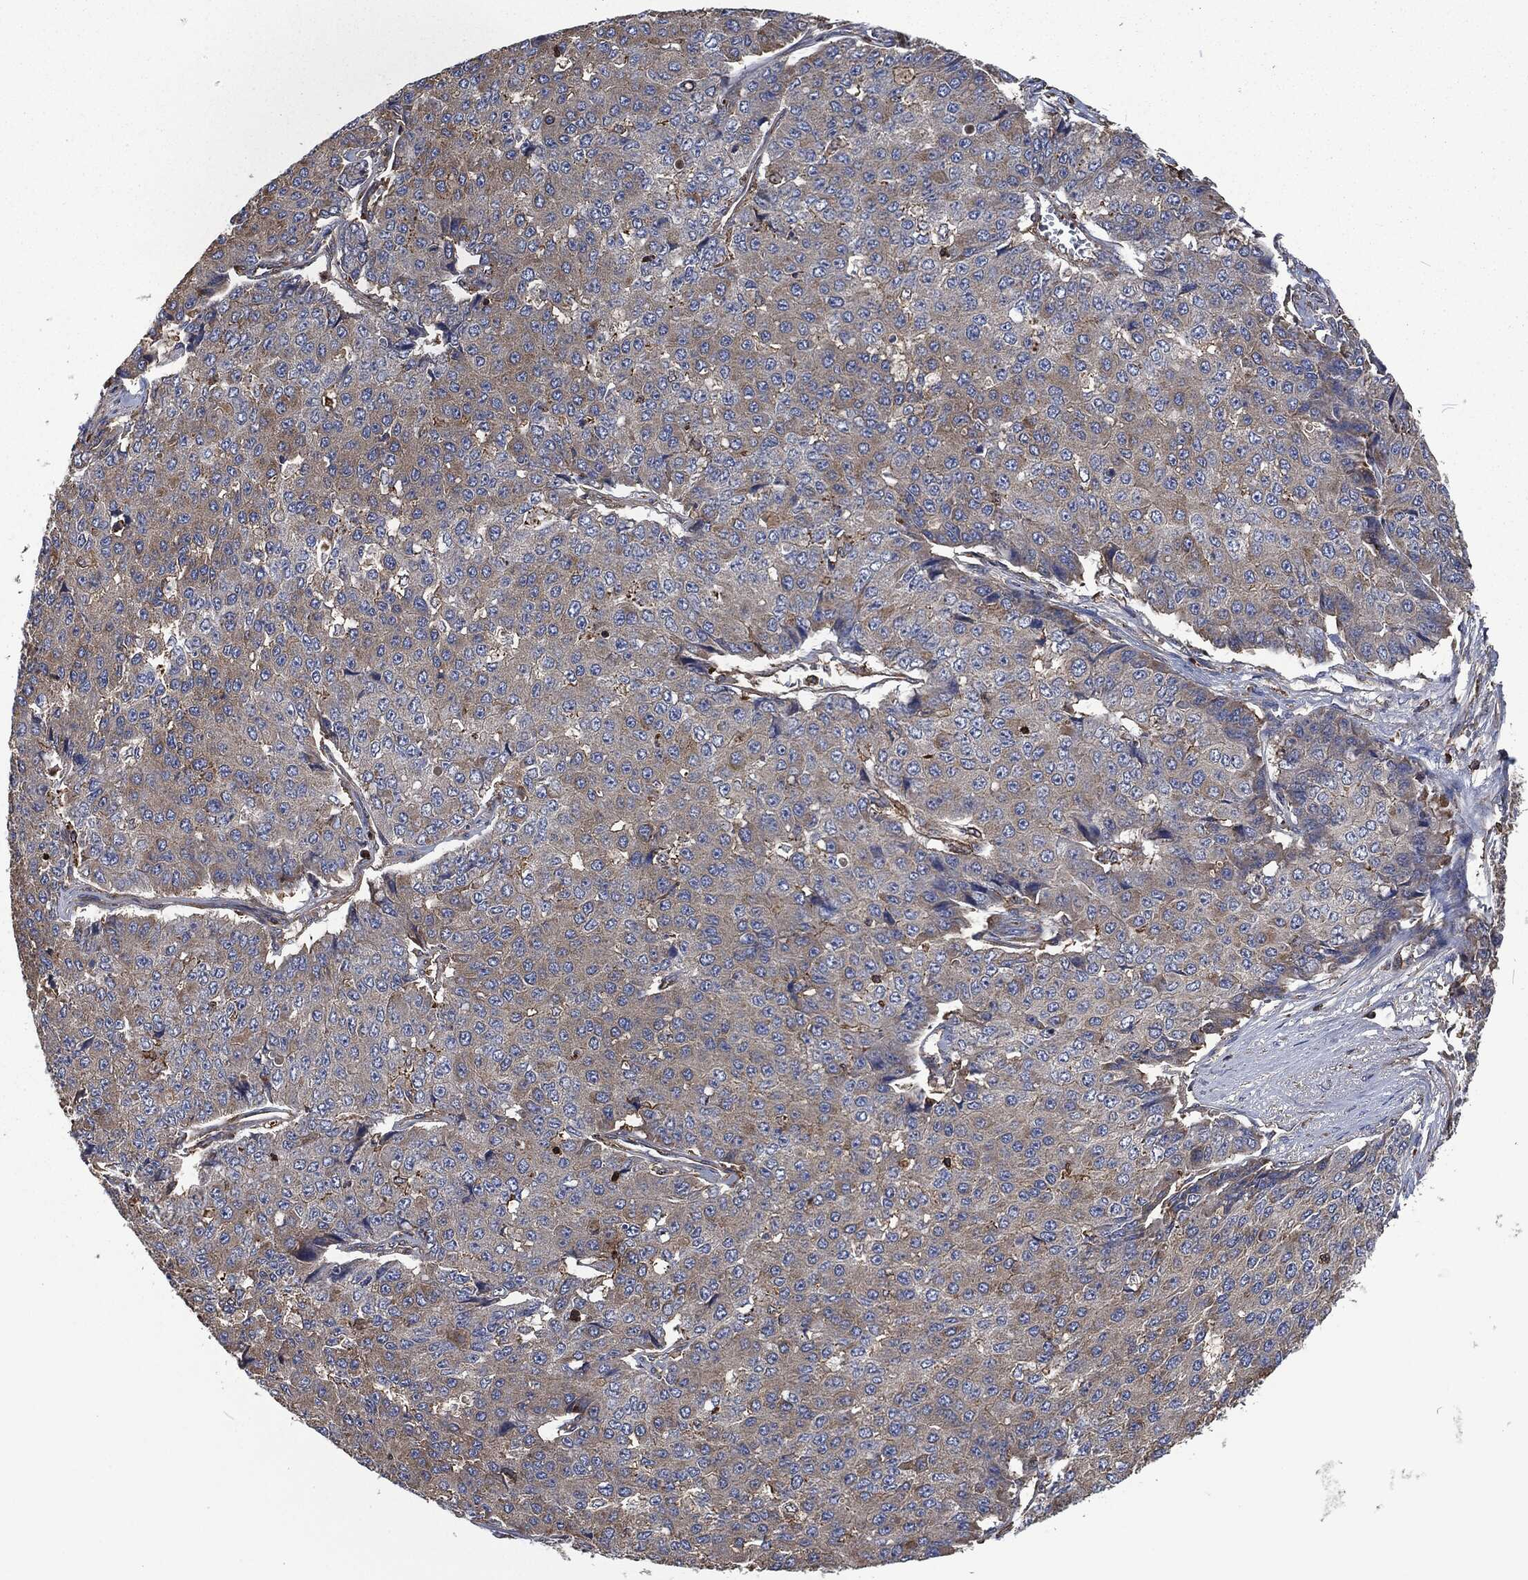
{"staining": {"intensity": "weak", "quantity": ">75%", "location": "cytoplasmic/membranous"}, "tissue": "pancreatic cancer", "cell_type": "Tumor cells", "image_type": "cancer", "snomed": [{"axis": "morphology", "description": "Normal tissue, NOS"}, {"axis": "morphology", "description": "Adenocarcinoma, NOS"}, {"axis": "topography", "description": "Pancreas"}, {"axis": "topography", "description": "Duodenum"}], "caption": "The histopathology image reveals a brown stain indicating the presence of a protein in the cytoplasmic/membranous of tumor cells in pancreatic adenocarcinoma.", "gene": "LGALS9", "patient": {"sex": "male", "age": 50}}